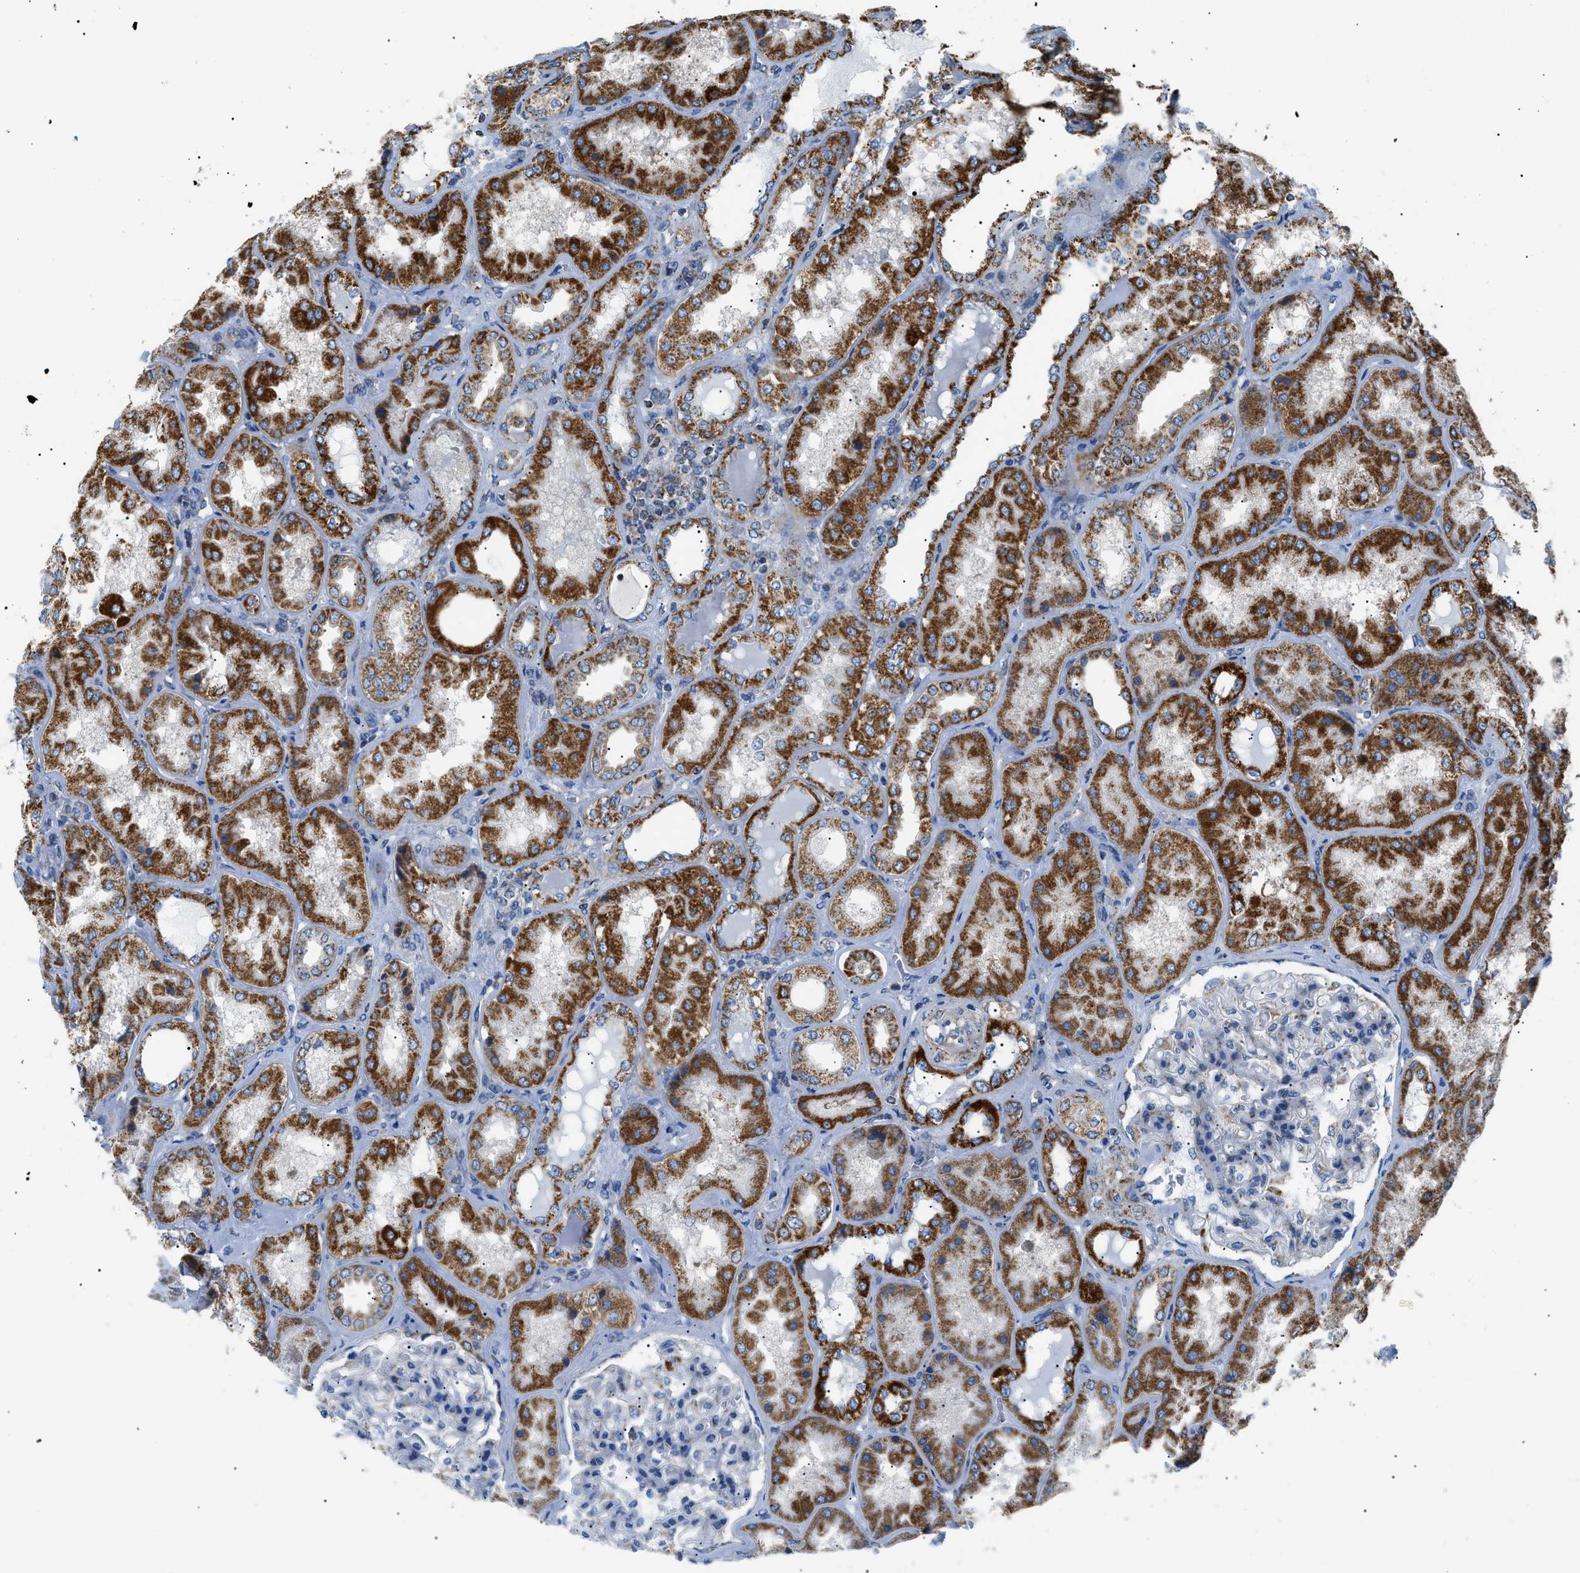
{"staining": {"intensity": "negative", "quantity": "none", "location": "none"}, "tissue": "kidney", "cell_type": "Cells in glomeruli", "image_type": "normal", "snomed": [{"axis": "morphology", "description": "Normal tissue, NOS"}, {"axis": "topography", "description": "Kidney"}], "caption": "DAB immunohistochemical staining of normal kidney shows no significant staining in cells in glomeruli.", "gene": "PHB2", "patient": {"sex": "female", "age": 56}}